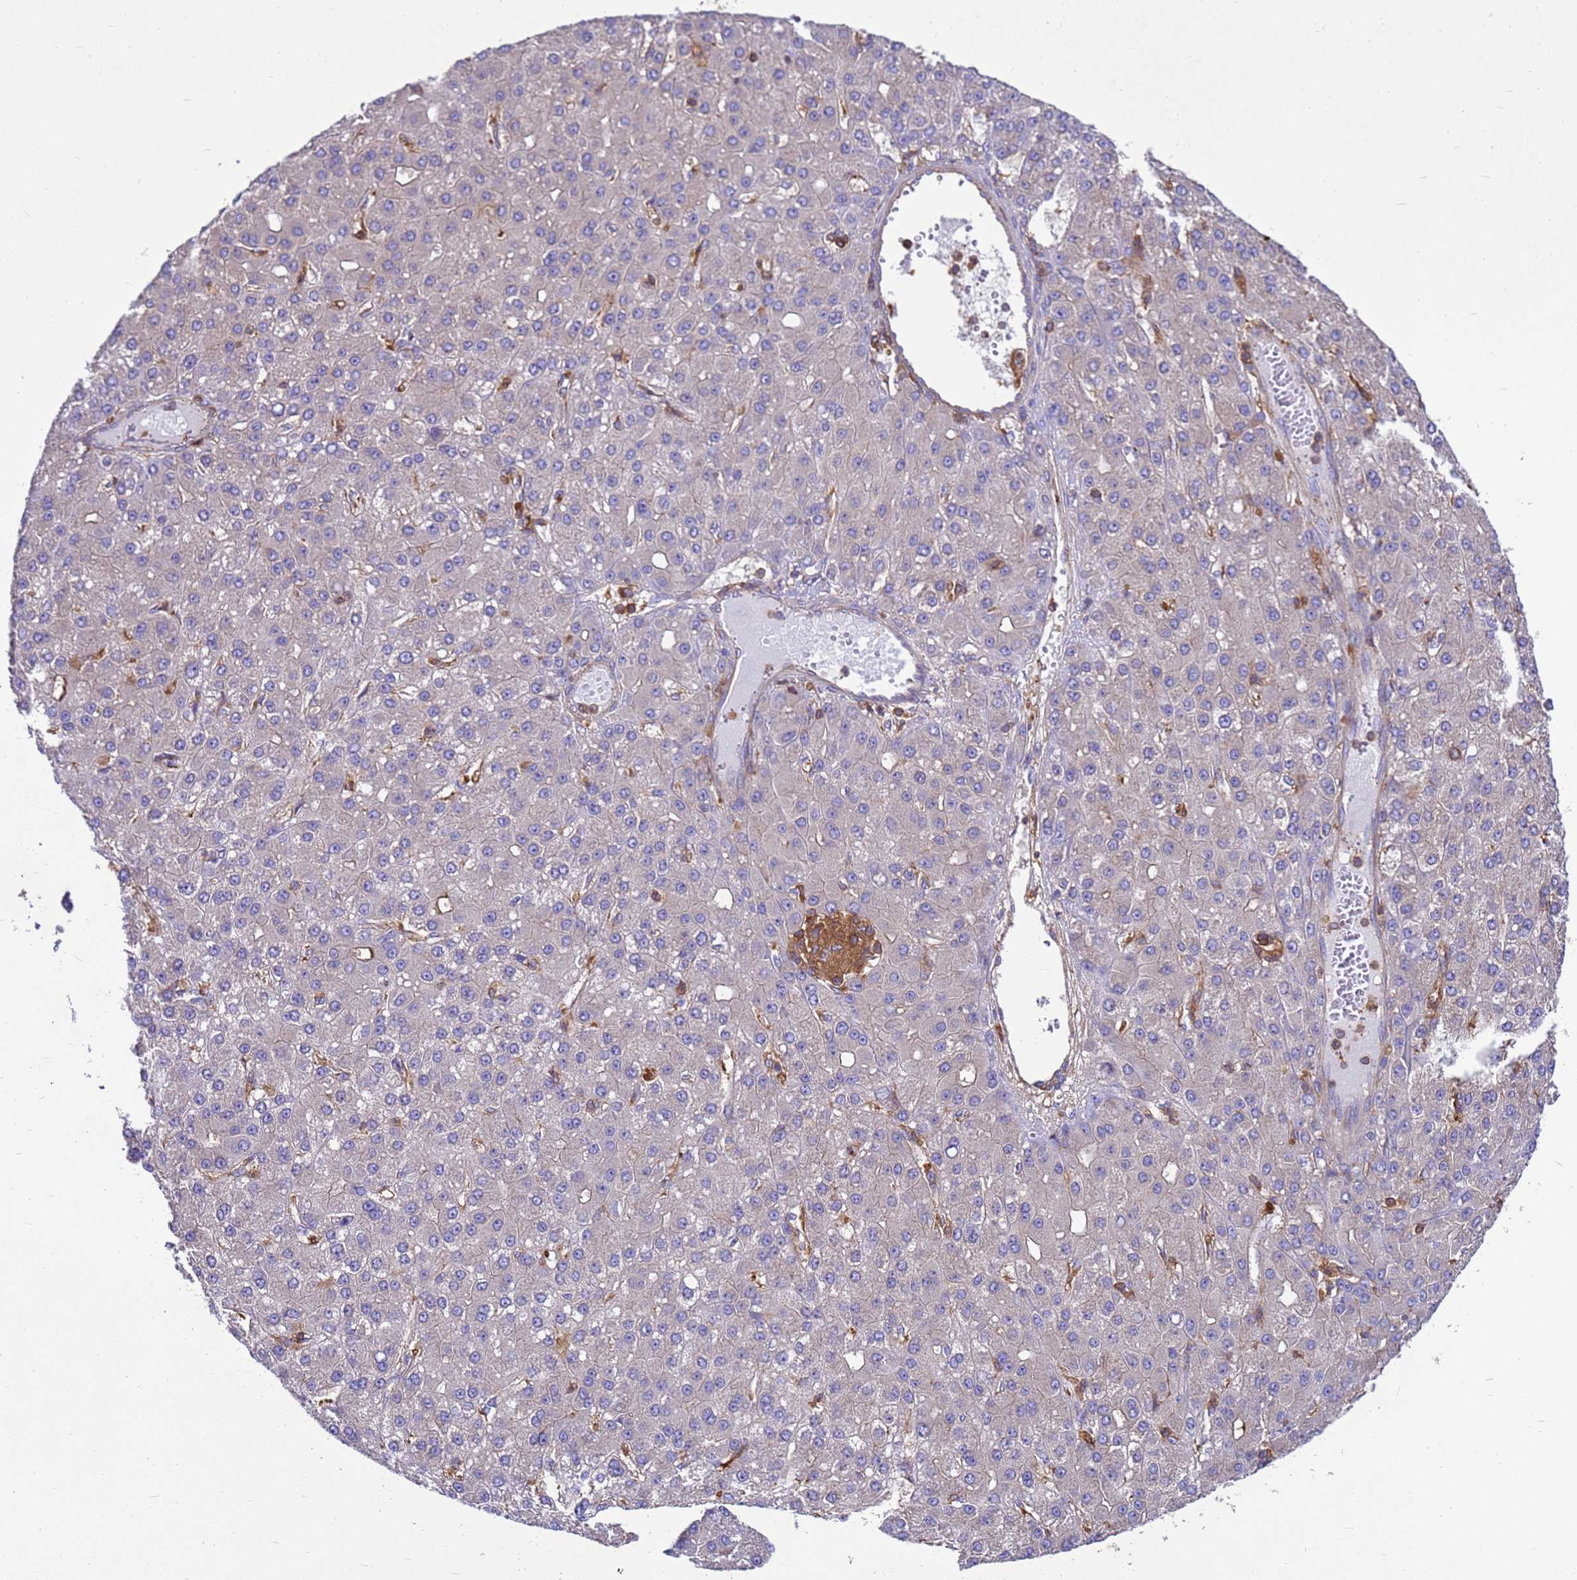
{"staining": {"intensity": "negative", "quantity": "none", "location": "none"}, "tissue": "liver cancer", "cell_type": "Tumor cells", "image_type": "cancer", "snomed": [{"axis": "morphology", "description": "Carcinoma, Hepatocellular, NOS"}, {"axis": "topography", "description": "Liver"}], "caption": "DAB immunohistochemical staining of human liver cancer (hepatocellular carcinoma) exhibits no significant expression in tumor cells.", "gene": "ZNF235", "patient": {"sex": "male", "age": 67}}